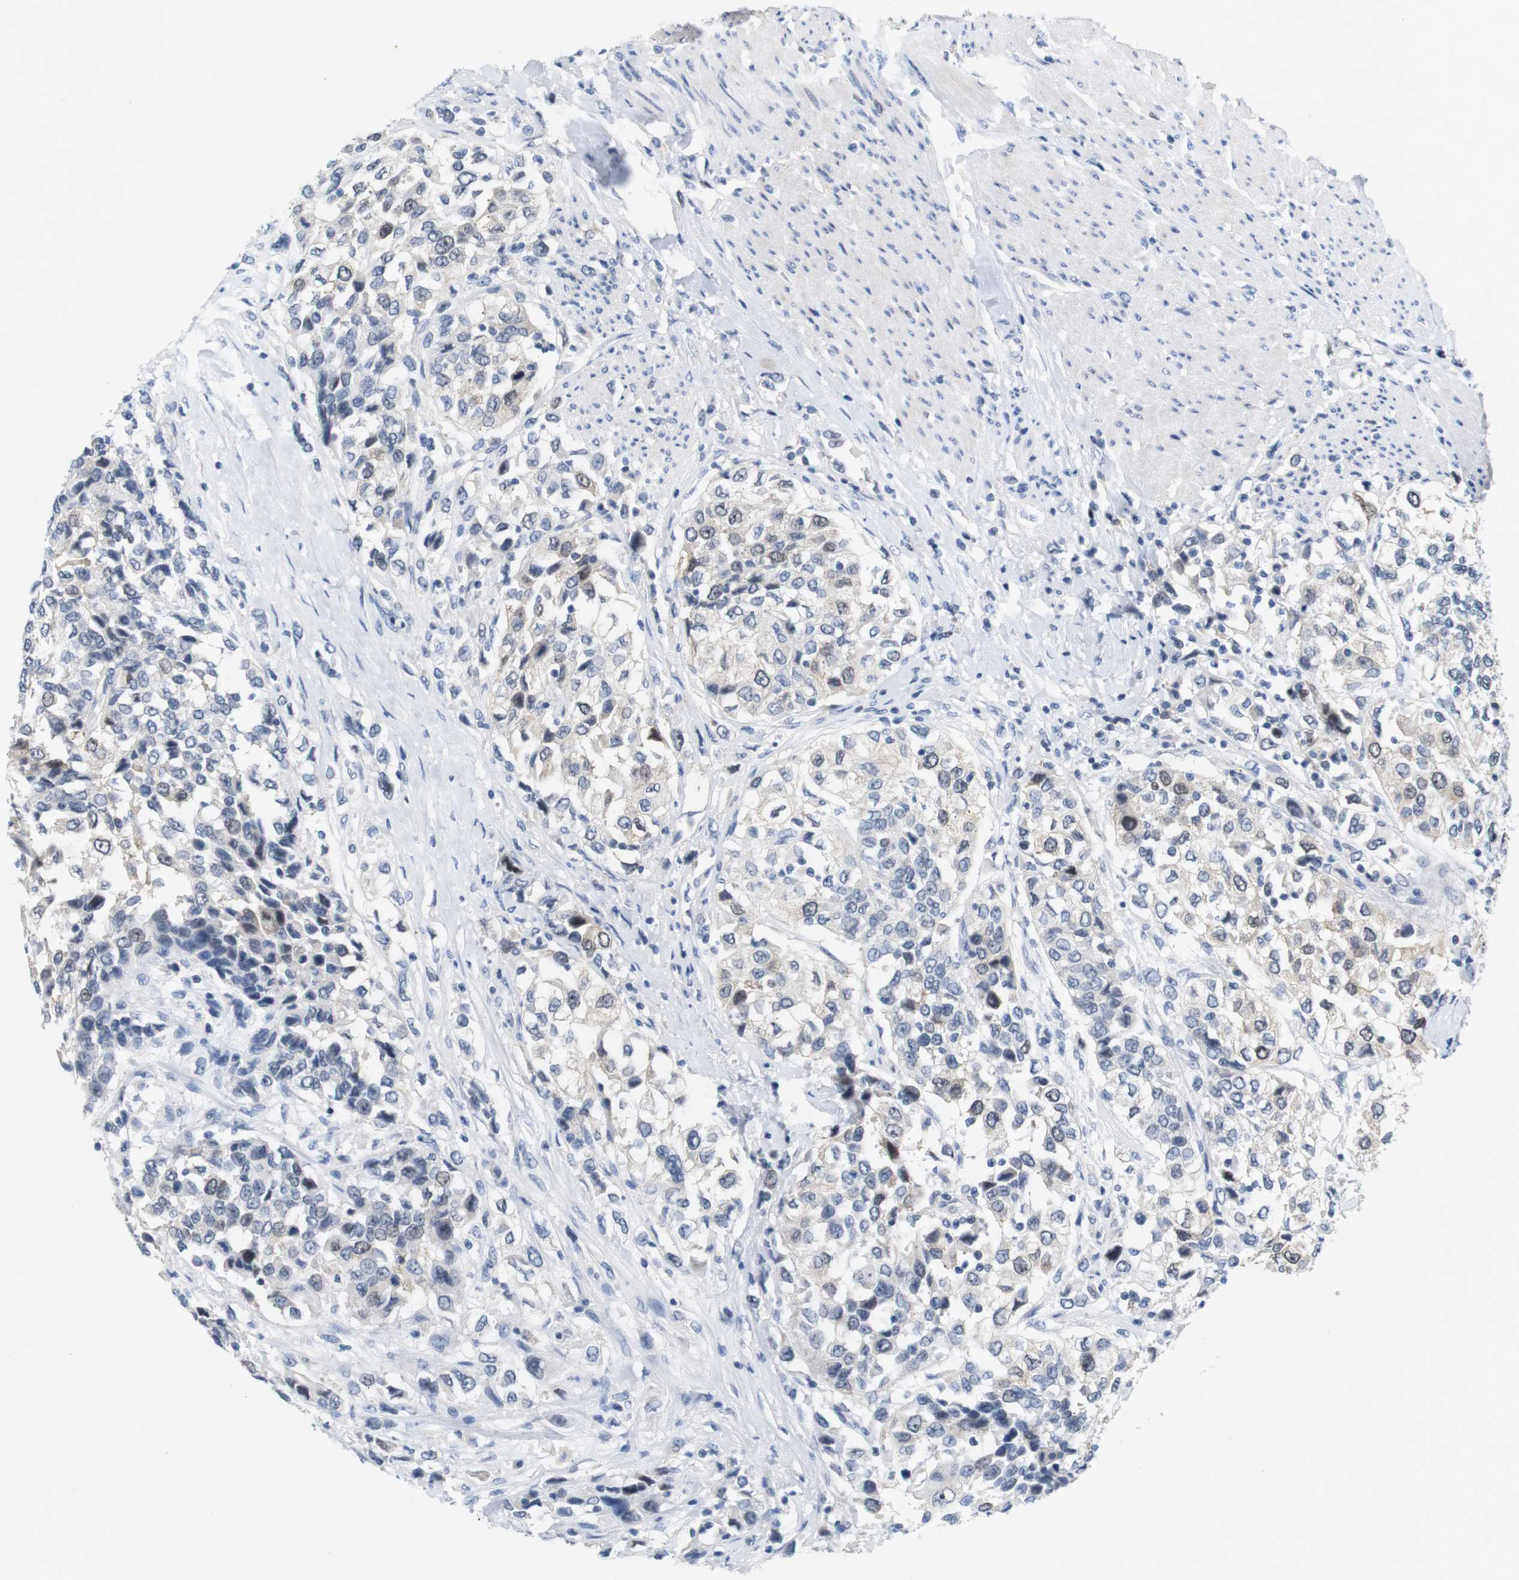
{"staining": {"intensity": "weak", "quantity": "<25%", "location": "nuclear"}, "tissue": "urothelial cancer", "cell_type": "Tumor cells", "image_type": "cancer", "snomed": [{"axis": "morphology", "description": "Urothelial carcinoma, High grade"}, {"axis": "topography", "description": "Urinary bladder"}], "caption": "The photomicrograph exhibits no significant positivity in tumor cells of urothelial carcinoma (high-grade). Brightfield microscopy of immunohistochemistry stained with DAB (brown) and hematoxylin (blue), captured at high magnification.", "gene": "CDK2", "patient": {"sex": "female", "age": 80}}